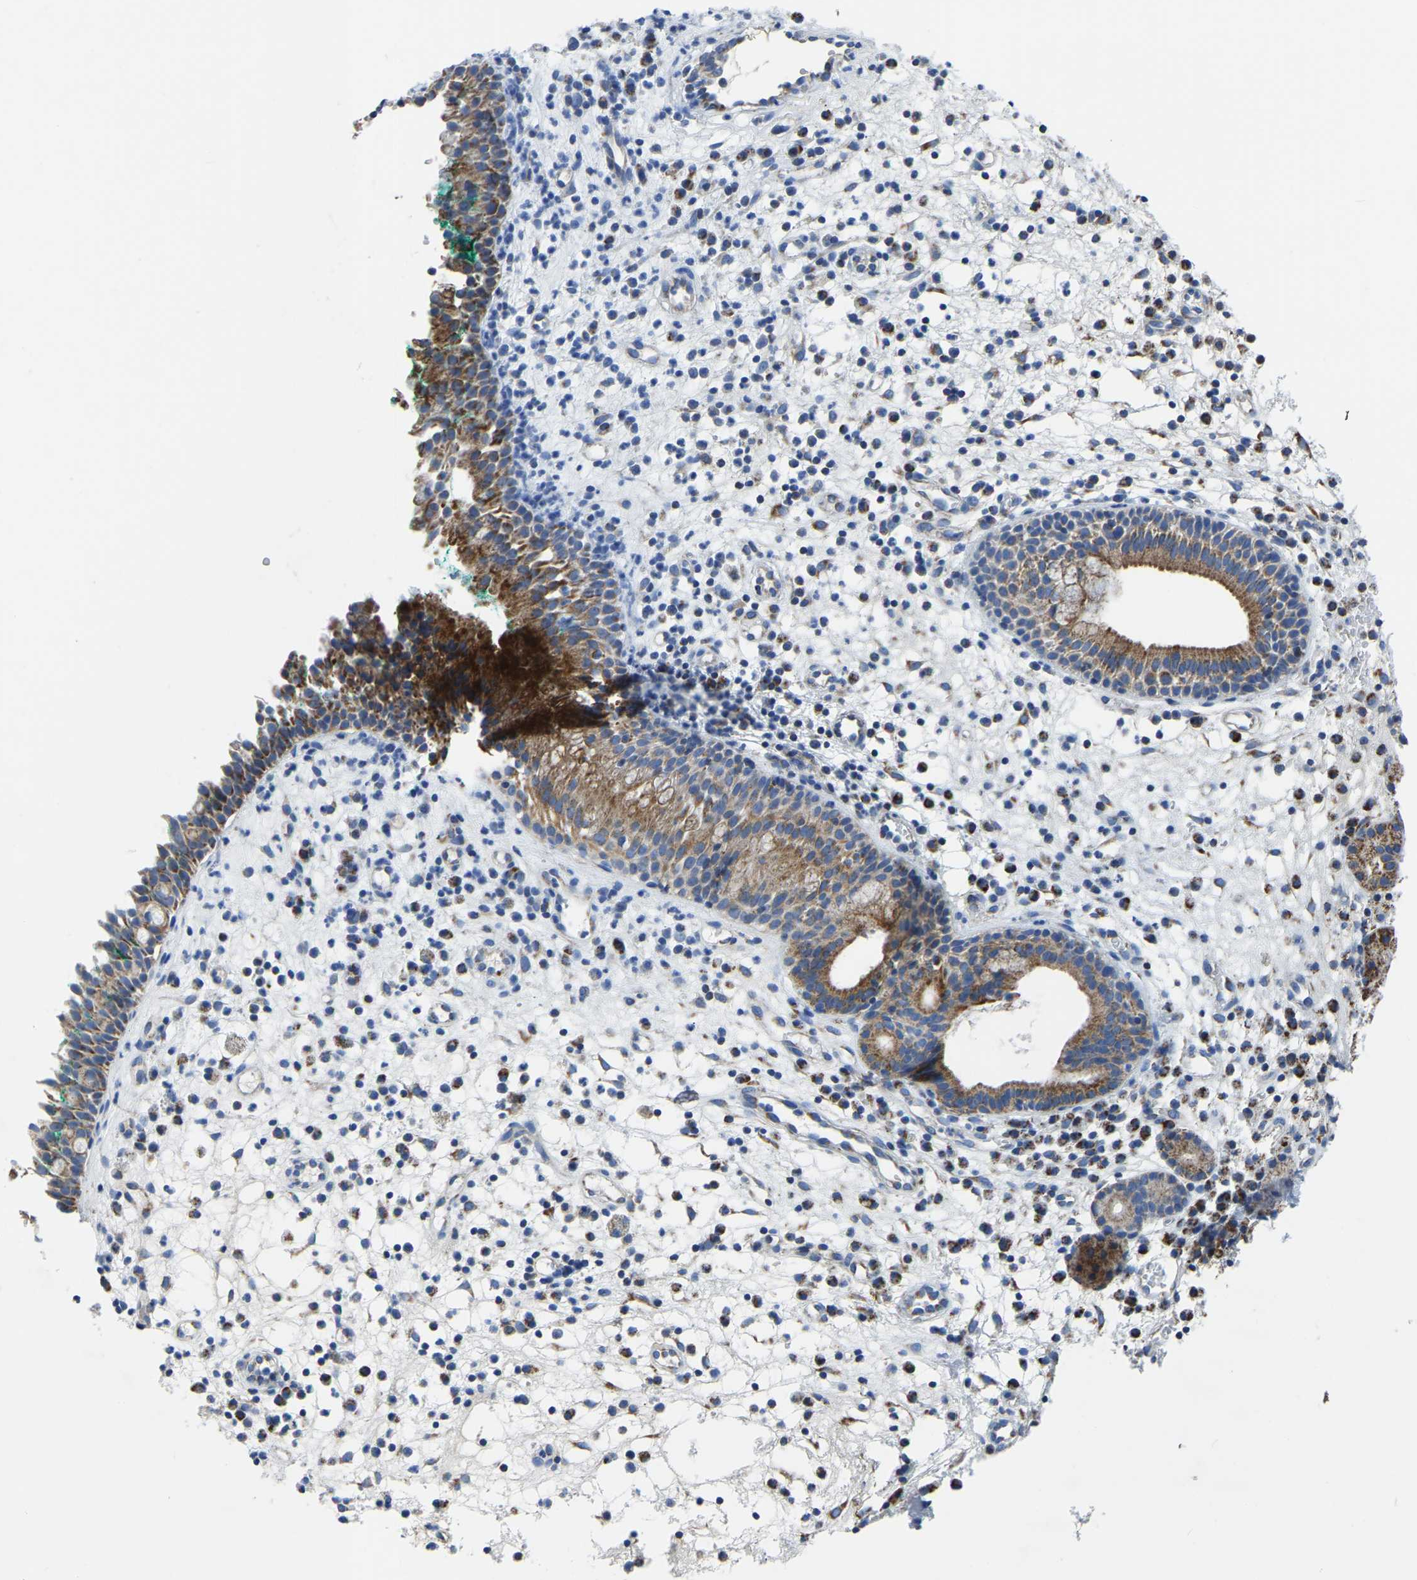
{"staining": {"intensity": "moderate", "quantity": ">75%", "location": "cytoplasmic/membranous"}, "tissue": "nasopharynx", "cell_type": "Respiratory epithelial cells", "image_type": "normal", "snomed": [{"axis": "morphology", "description": "Normal tissue, NOS"}, {"axis": "morphology", "description": "Basal cell carcinoma"}, {"axis": "topography", "description": "Cartilage tissue"}, {"axis": "topography", "description": "Nasopharynx"}, {"axis": "topography", "description": "Oral tissue"}], "caption": "The photomicrograph exhibits immunohistochemical staining of unremarkable nasopharynx. There is moderate cytoplasmic/membranous staining is present in approximately >75% of respiratory epithelial cells.", "gene": "ETFA", "patient": {"sex": "female", "age": 77}}